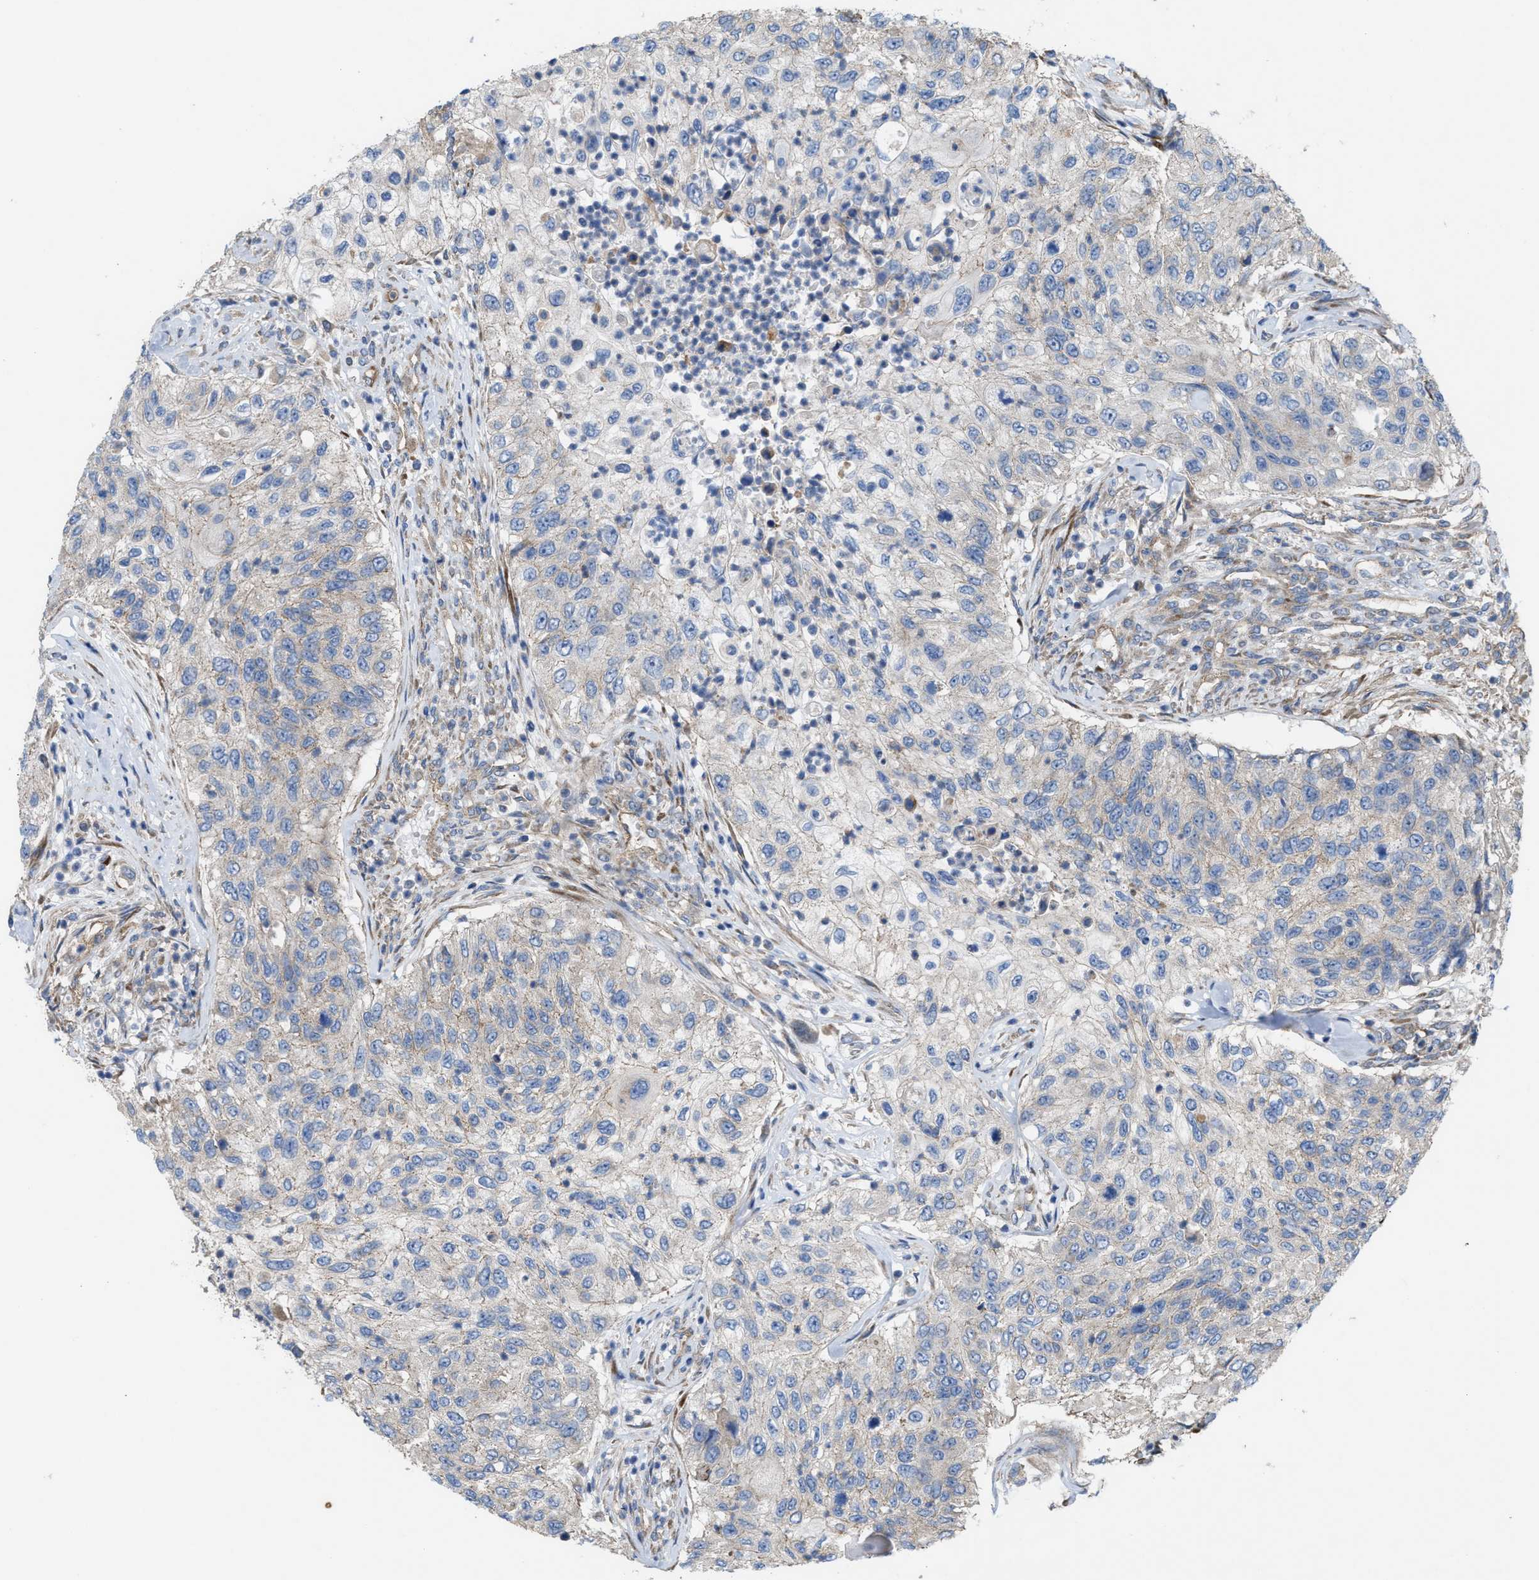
{"staining": {"intensity": "negative", "quantity": "none", "location": "none"}, "tissue": "urothelial cancer", "cell_type": "Tumor cells", "image_type": "cancer", "snomed": [{"axis": "morphology", "description": "Urothelial carcinoma, High grade"}, {"axis": "topography", "description": "Urinary bladder"}], "caption": "An image of human urothelial carcinoma (high-grade) is negative for staining in tumor cells.", "gene": "OXSM", "patient": {"sex": "female", "age": 60}}